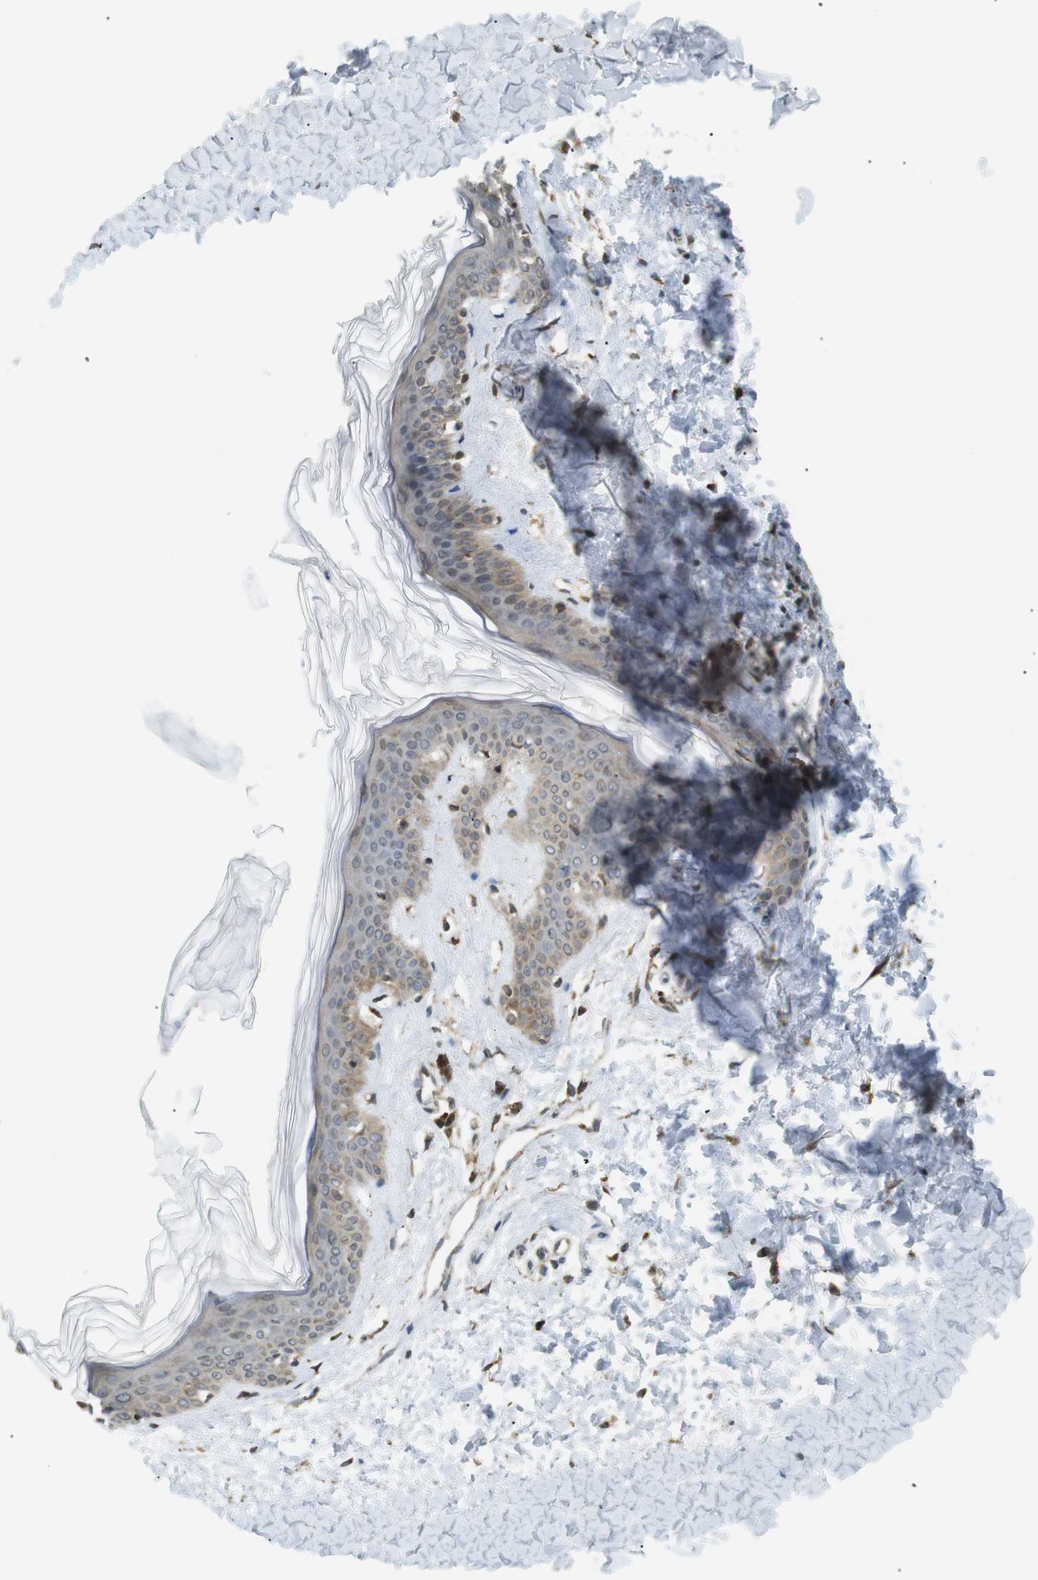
{"staining": {"intensity": "weak", "quantity": ">75%", "location": "cytoplasmic/membranous"}, "tissue": "skin", "cell_type": "Fibroblasts", "image_type": "normal", "snomed": [{"axis": "morphology", "description": "Normal tissue, NOS"}, {"axis": "topography", "description": "Skin"}], "caption": "A brown stain shows weak cytoplasmic/membranous expression of a protein in fibroblasts of benign human skin. Immunohistochemistry stains the protein of interest in brown and the nuclei are stained blue.", "gene": "TMED4", "patient": {"sex": "female", "age": 41}}